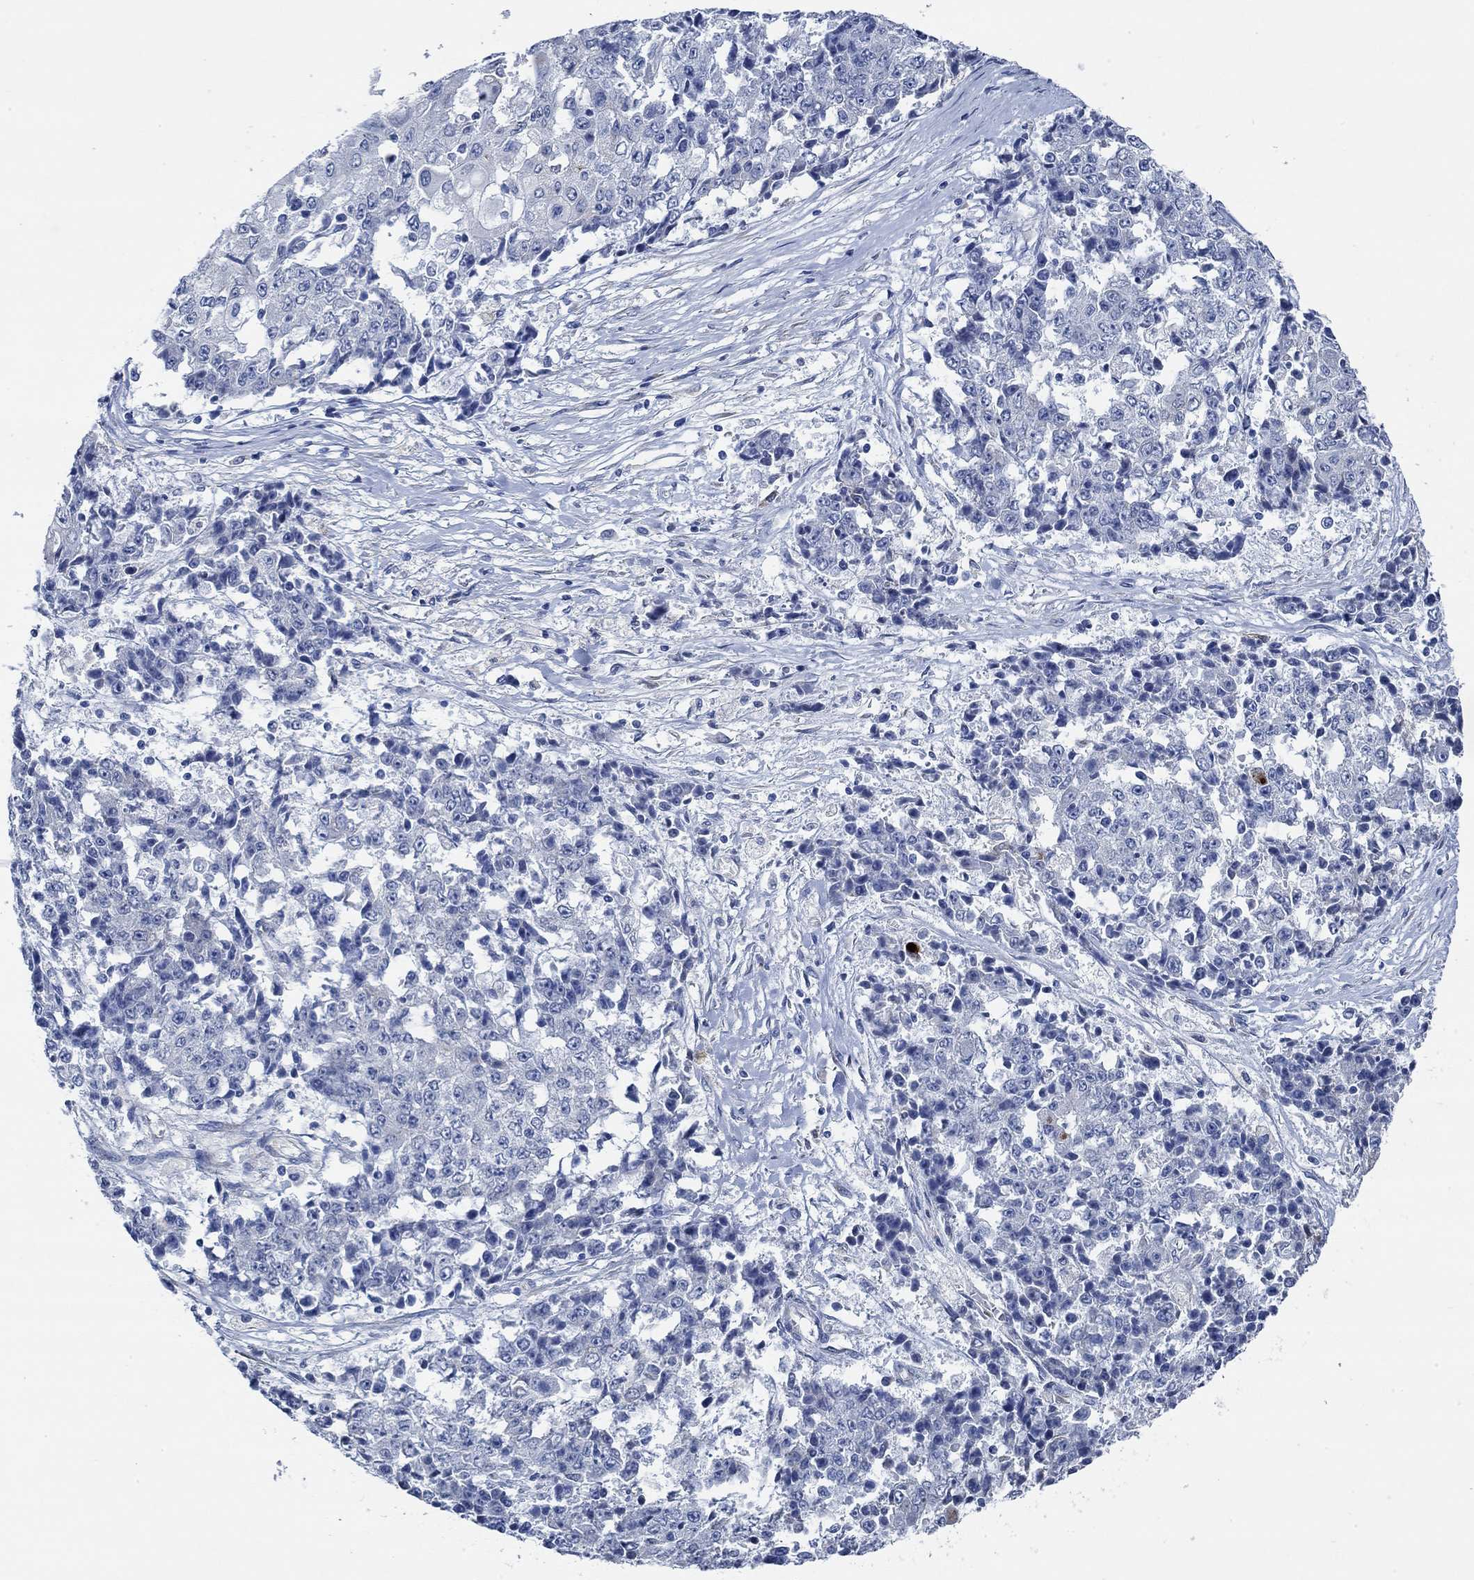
{"staining": {"intensity": "moderate", "quantity": "<25%", "location": "cytoplasmic/membranous"}, "tissue": "ovarian cancer", "cell_type": "Tumor cells", "image_type": "cancer", "snomed": [{"axis": "morphology", "description": "Carcinoma, endometroid"}, {"axis": "topography", "description": "Ovary"}], "caption": "Ovarian endometroid carcinoma stained for a protein shows moderate cytoplasmic/membranous positivity in tumor cells.", "gene": "HECW2", "patient": {"sex": "female", "age": 42}}